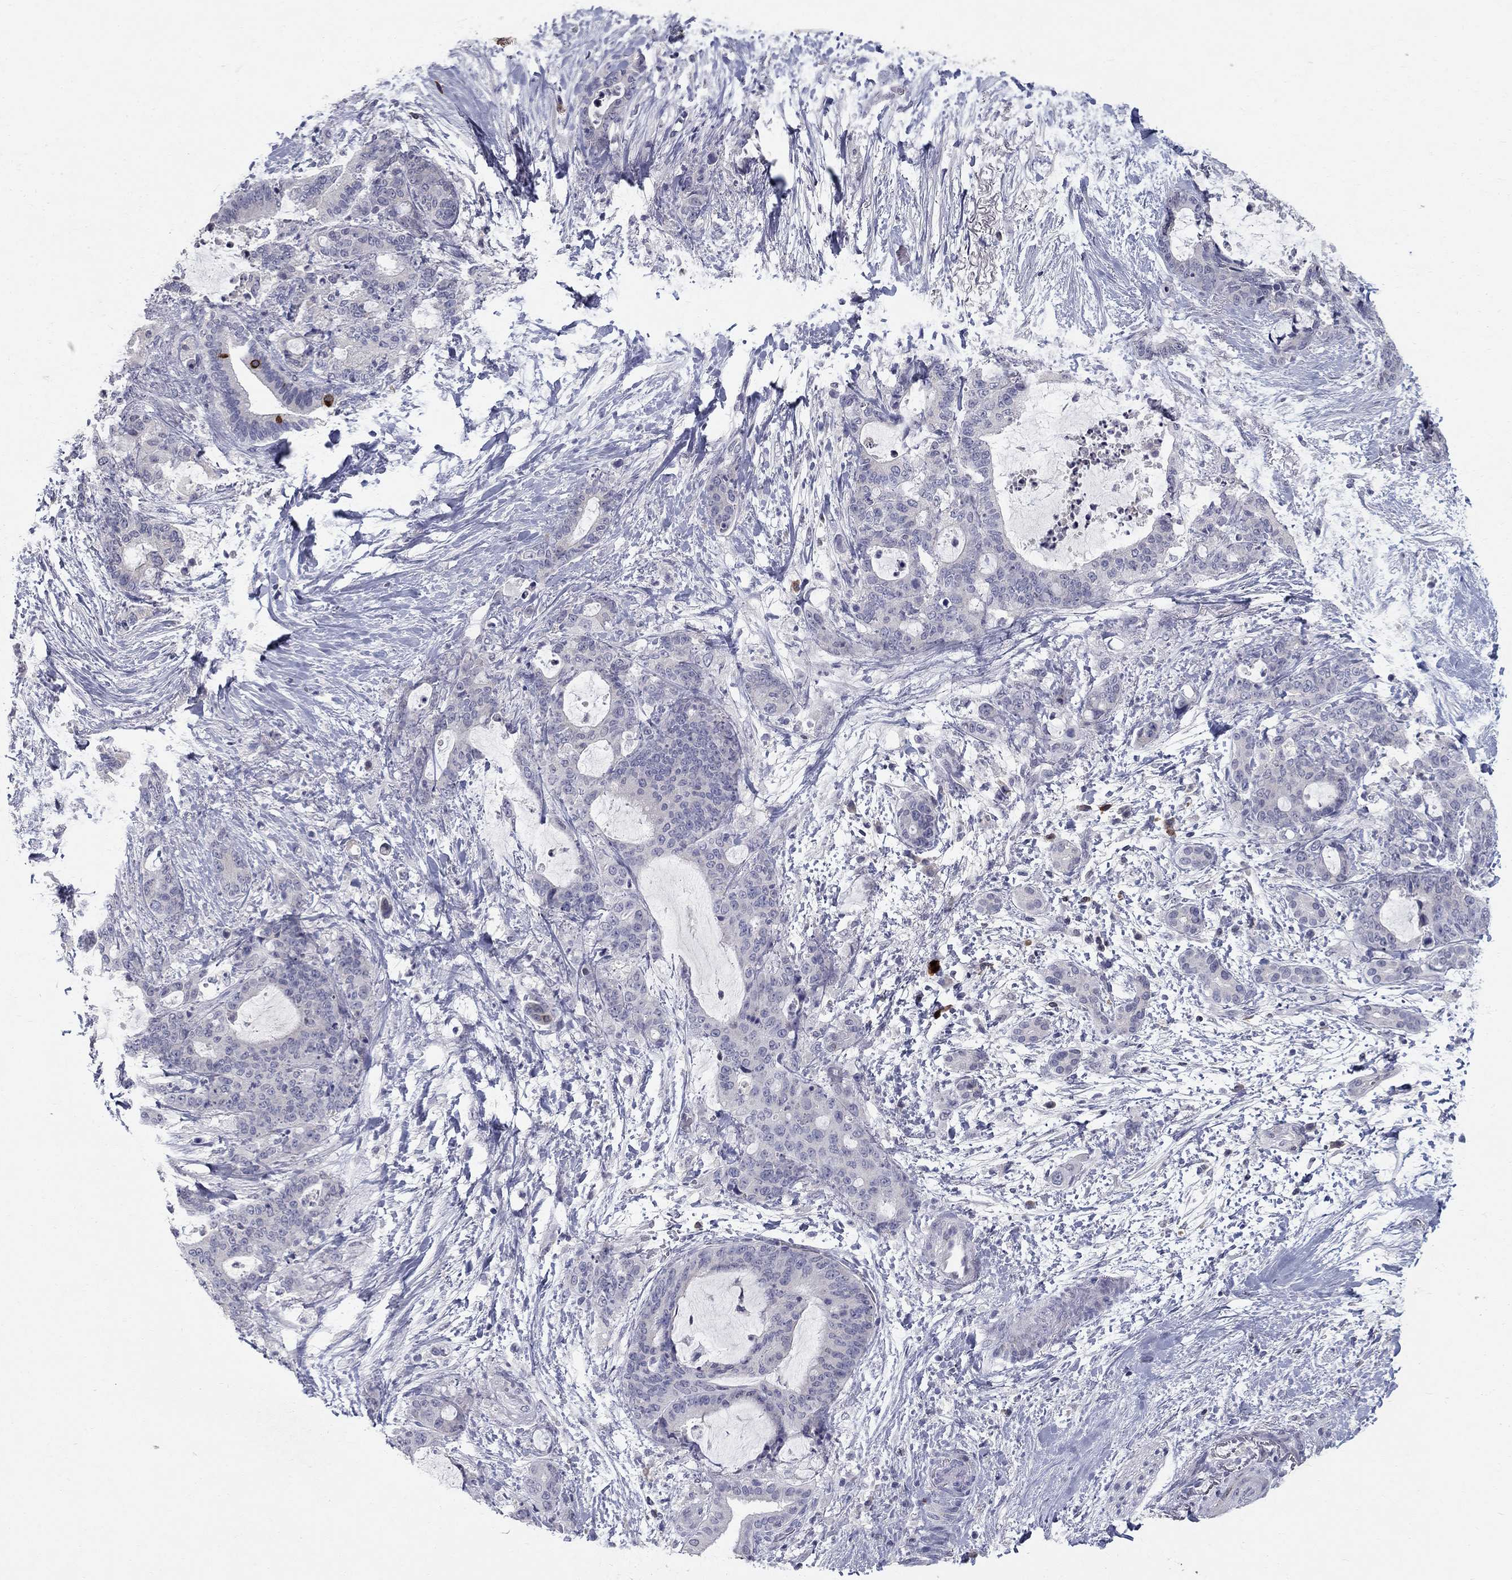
{"staining": {"intensity": "negative", "quantity": "none", "location": "none"}, "tissue": "liver cancer", "cell_type": "Tumor cells", "image_type": "cancer", "snomed": [{"axis": "morphology", "description": "Cholangiocarcinoma"}, {"axis": "topography", "description": "Liver"}], "caption": "There is no significant positivity in tumor cells of liver cancer (cholangiocarcinoma).", "gene": "NTRK2", "patient": {"sex": "female", "age": 73}}